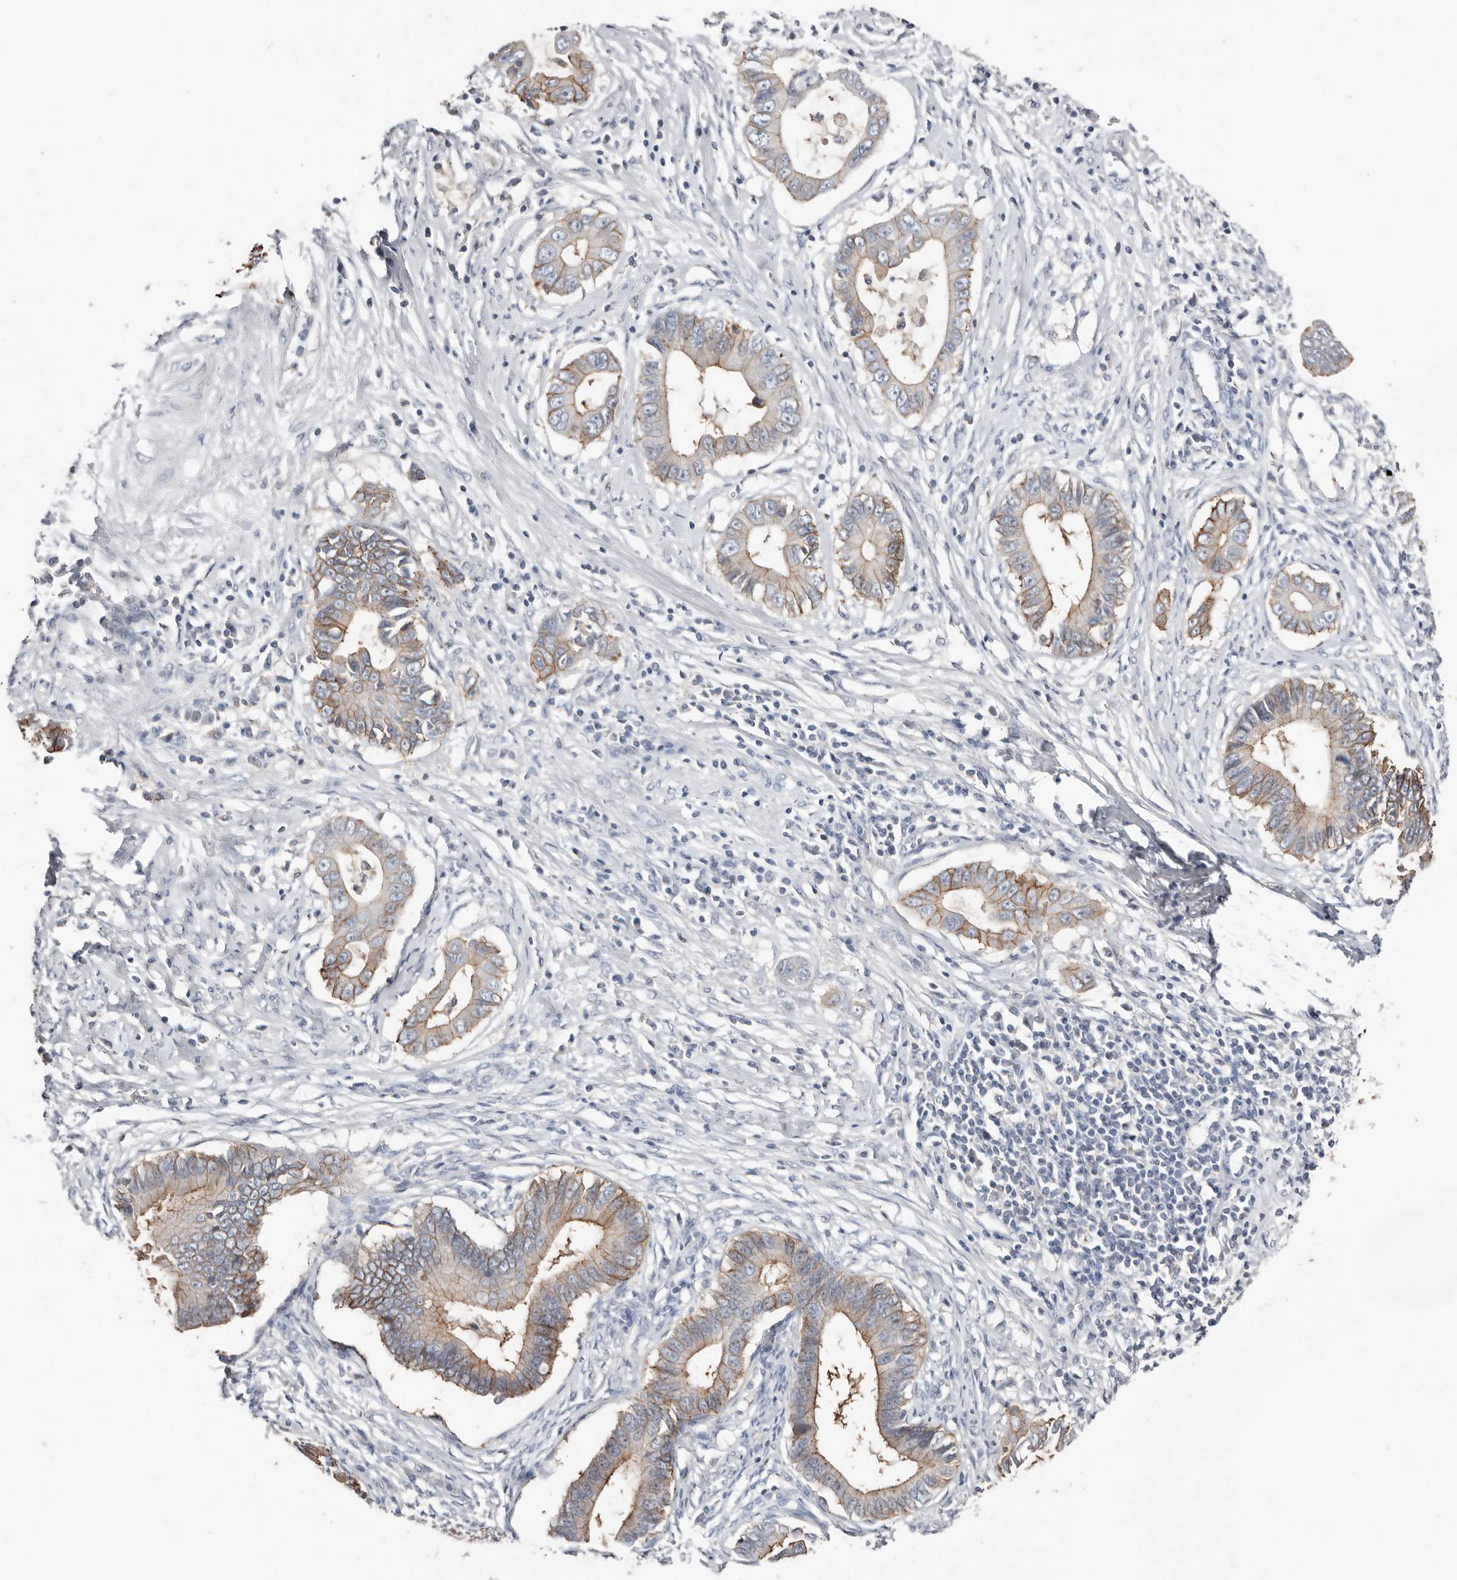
{"staining": {"intensity": "moderate", "quantity": ">75%", "location": "cytoplasmic/membranous"}, "tissue": "cervical cancer", "cell_type": "Tumor cells", "image_type": "cancer", "snomed": [{"axis": "morphology", "description": "Adenocarcinoma, NOS"}, {"axis": "topography", "description": "Cervix"}], "caption": "Cervical cancer stained with immunohistochemistry demonstrates moderate cytoplasmic/membranous expression in approximately >75% of tumor cells. The staining was performed using DAB (3,3'-diaminobenzidine), with brown indicating positive protein expression. Nuclei are stained blue with hematoxylin.", "gene": "S100A14", "patient": {"sex": "female", "age": 44}}